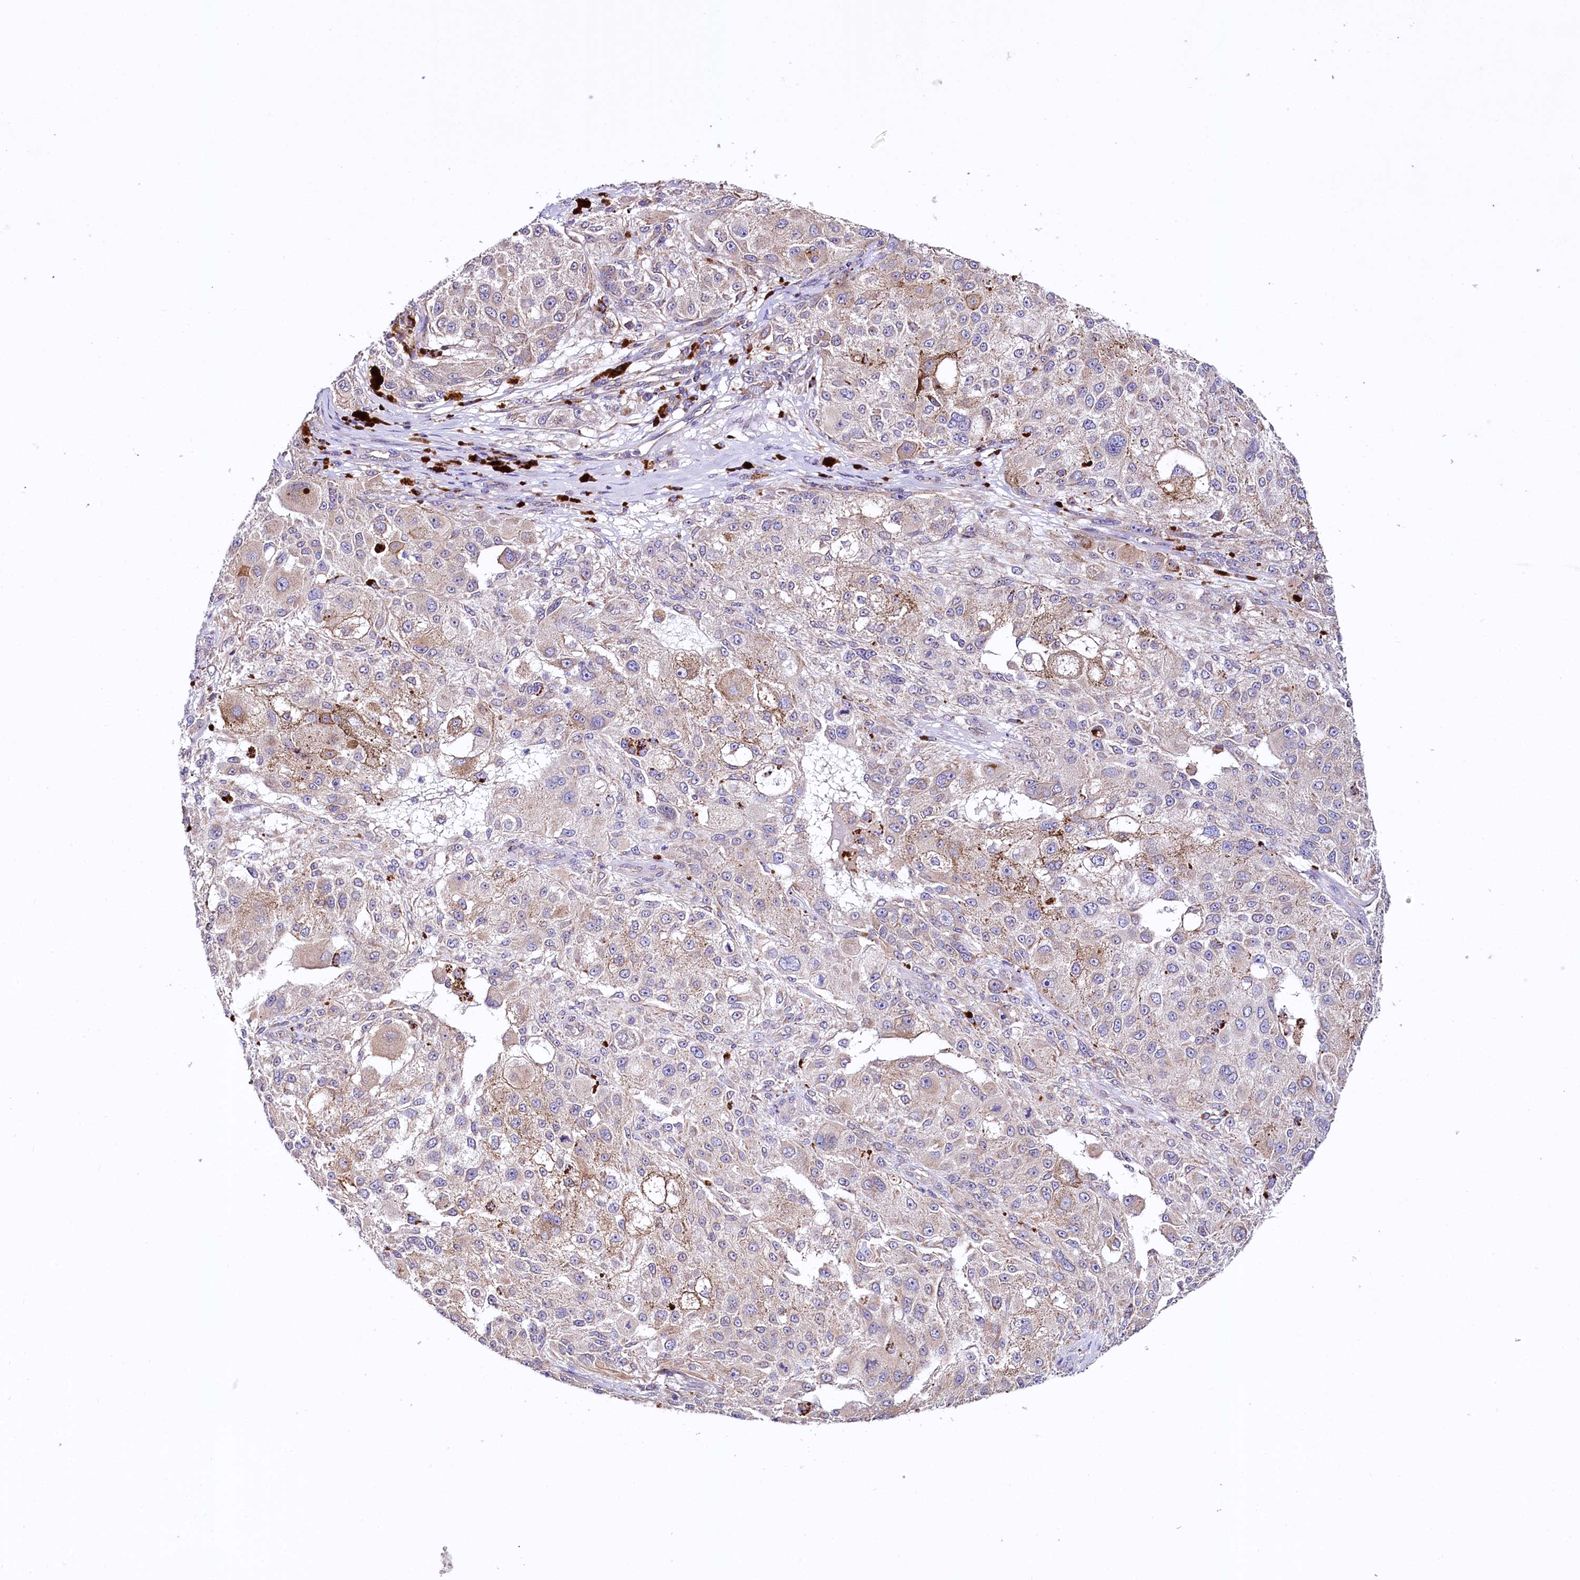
{"staining": {"intensity": "weak", "quantity": "<25%", "location": "cytoplasmic/membranous"}, "tissue": "melanoma", "cell_type": "Tumor cells", "image_type": "cancer", "snomed": [{"axis": "morphology", "description": "Necrosis, NOS"}, {"axis": "morphology", "description": "Malignant melanoma, NOS"}, {"axis": "topography", "description": "Skin"}], "caption": "High magnification brightfield microscopy of malignant melanoma stained with DAB (3,3'-diaminobenzidine) (brown) and counterstained with hematoxylin (blue): tumor cells show no significant staining. (Stains: DAB (3,3'-diaminobenzidine) immunohistochemistry with hematoxylin counter stain, Microscopy: brightfield microscopy at high magnification).", "gene": "CEP295", "patient": {"sex": "female", "age": 87}}